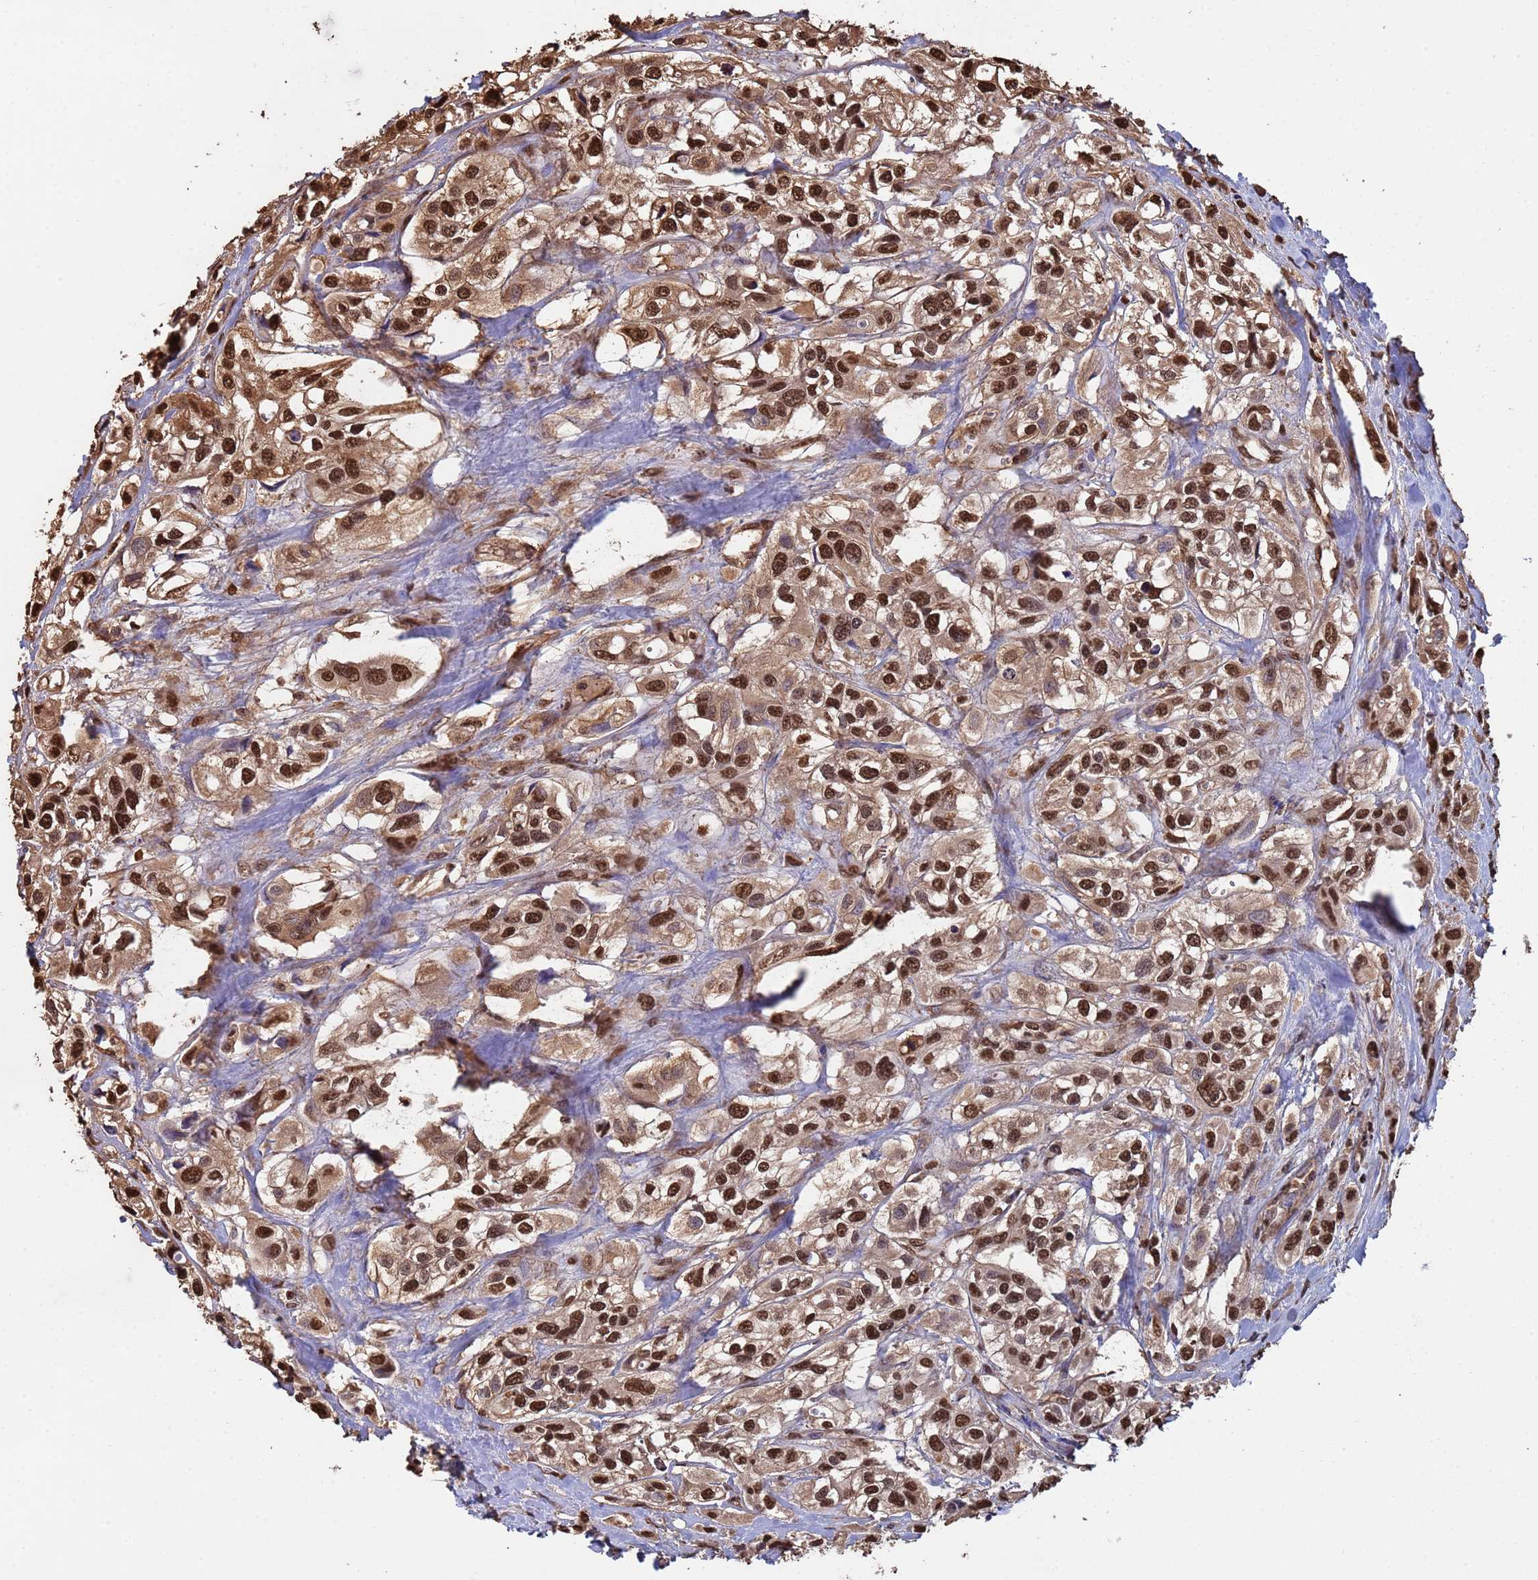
{"staining": {"intensity": "strong", "quantity": ">75%", "location": "cytoplasmic/membranous,nuclear"}, "tissue": "urothelial cancer", "cell_type": "Tumor cells", "image_type": "cancer", "snomed": [{"axis": "morphology", "description": "Urothelial carcinoma, High grade"}, {"axis": "topography", "description": "Urinary bladder"}], "caption": "High-power microscopy captured an IHC photomicrograph of urothelial cancer, revealing strong cytoplasmic/membranous and nuclear positivity in about >75% of tumor cells.", "gene": "SUMO4", "patient": {"sex": "male", "age": 67}}